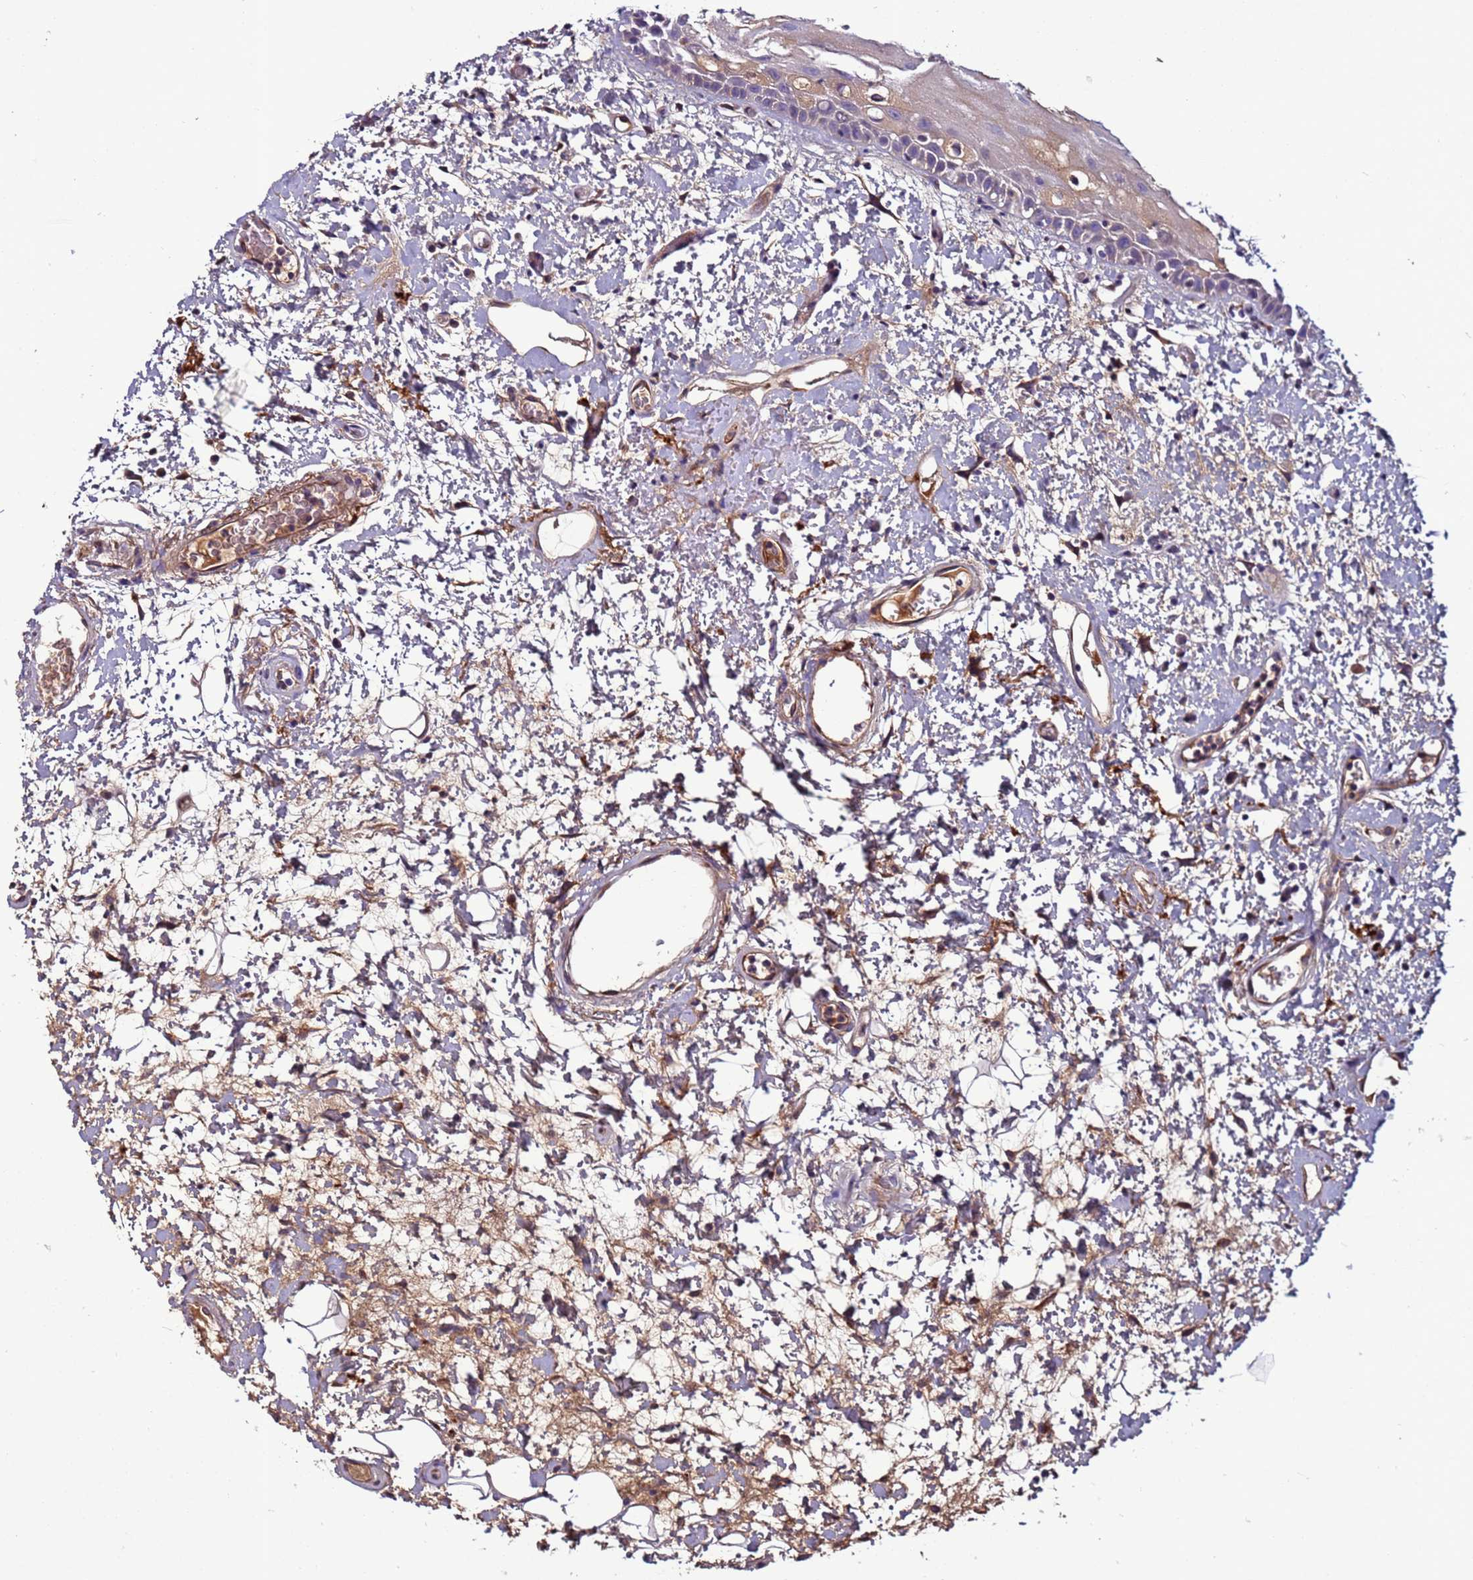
{"staining": {"intensity": "weak", "quantity": "<25%", "location": "cytoplasmic/membranous"}, "tissue": "oral mucosa", "cell_type": "Squamous epithelial cells", "image_type": "normal", "snomed": [{"axis": "morphology", "description": "Normal tissue, NOS"}, {"axis": "topography", "description": "Oral tissue"}], "caption": "This is an IHC image of unremarkable human oral mucosa. There is no expression in squamous epithelial cells.", "gene": "C8G", "patient": {"sex": "female", "age": 76}}